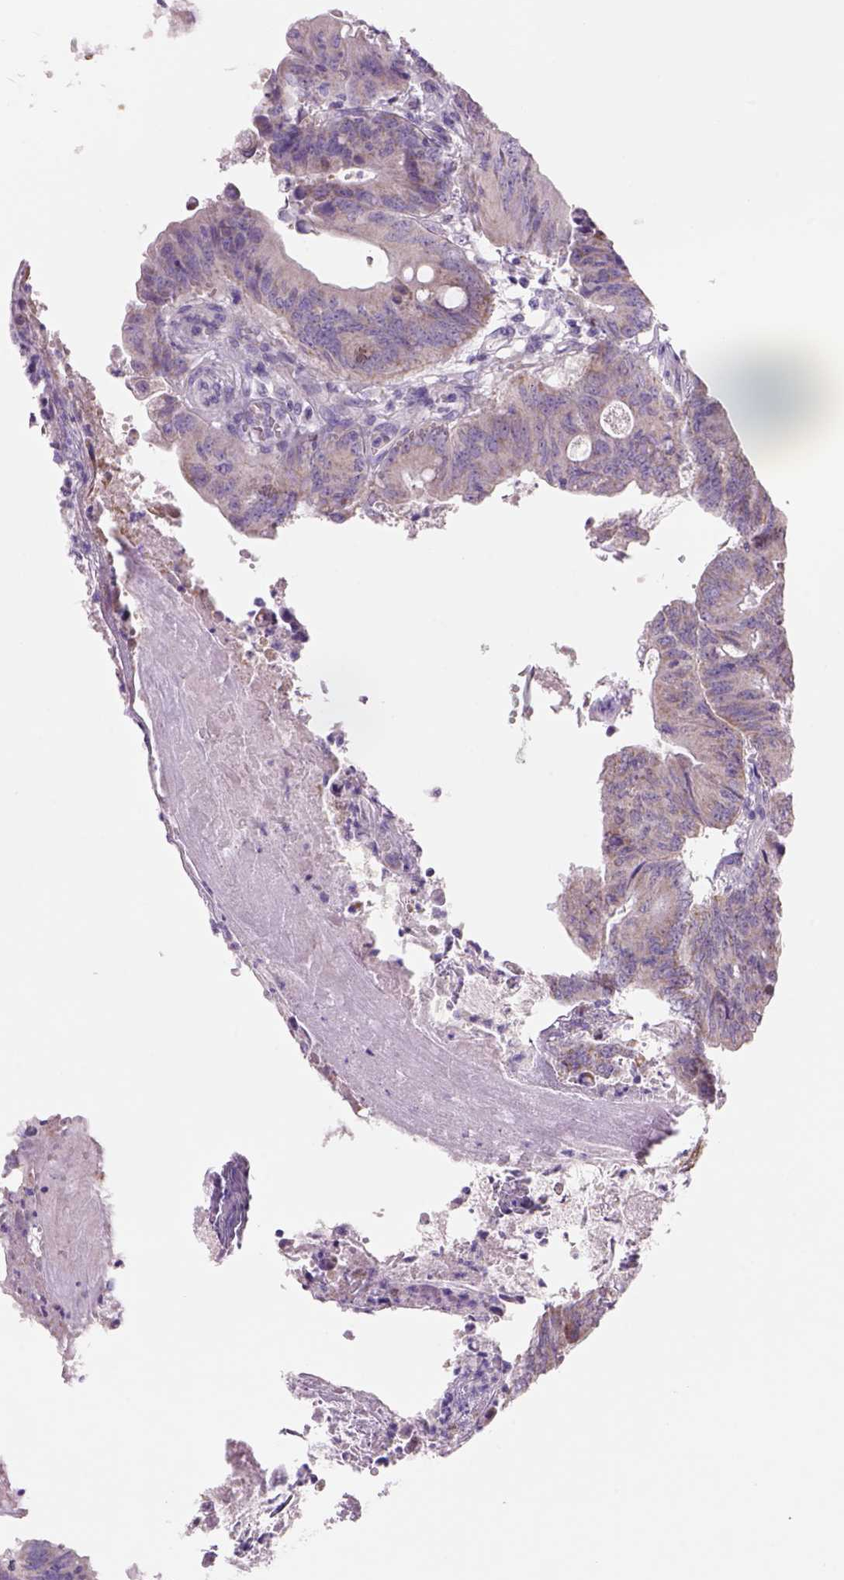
{"staining": {"intensity": "weak", "quantity": "25%-75%", "location": "cytoplasmic/membranous"}, "tissue": "colorectal cancer", "cell_type": "Tumor cells", "image_type": "cancer", "snomed": [{"axis": "morphology", "description": "Adenocarcinoma, NOS"}, {"axis": "topography", "description": "Colon"}], "caption": "Brown immunohistochemical staining in colorectal cancer shows weak cytoplasmic/membranous expression in about 25%-75% of tumor cells. (brown staining indicates protein expression, while blue staining denotes nuclei).", "gene": "ADGRV1", "patient": {"sex": "female", "age": 70}}